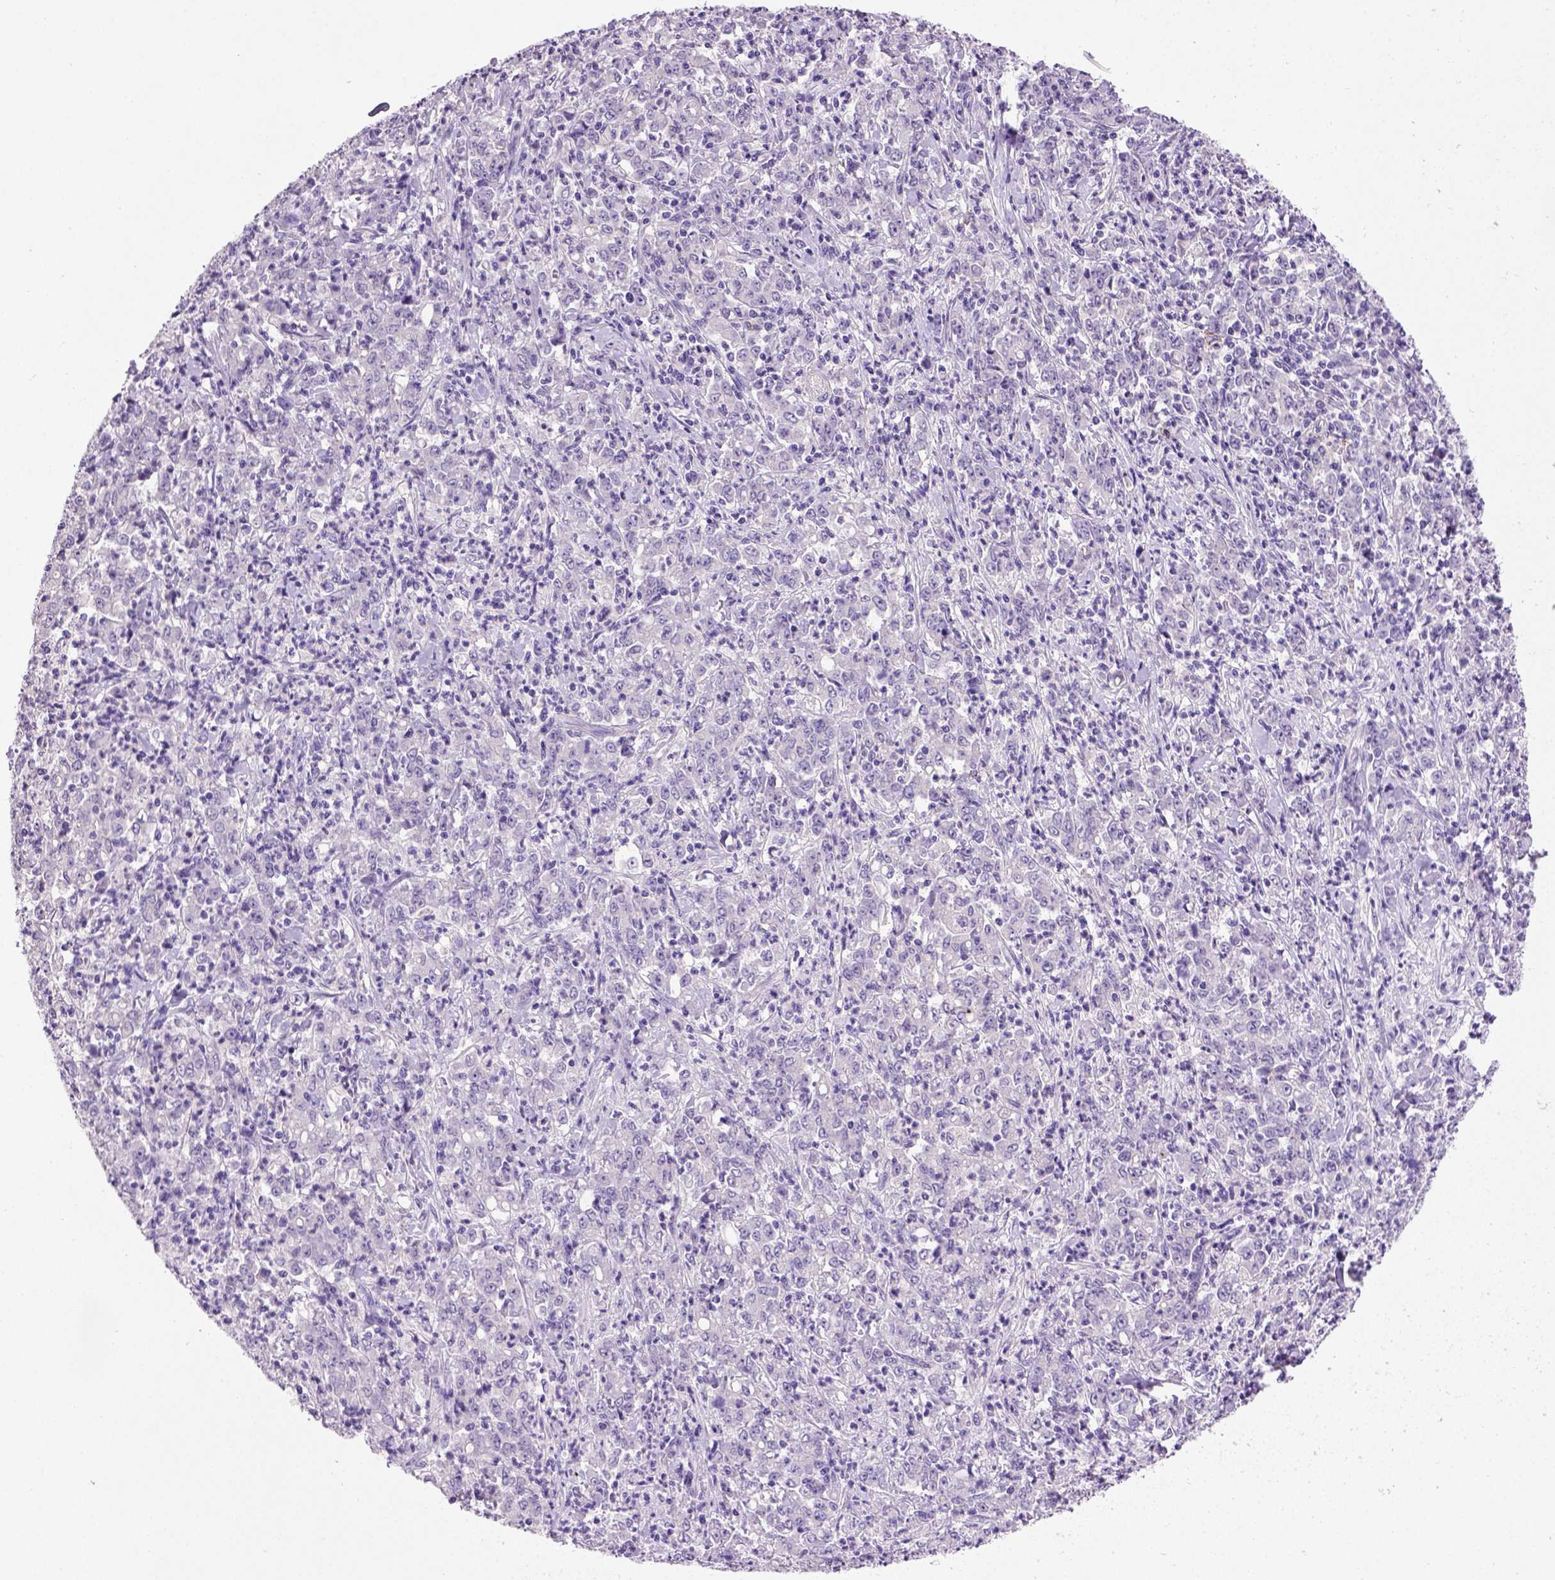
{"staining": {"intensity": "negative", "quantity": "none", "location": "none"}, "tissue": "stomach cancer", "cell_type": "Tumor cells", "image_type": "cancer", "snomed": [{"axis": "morphology", "description": "Adenocarcinoma, NOS"}, {"axis": "topography", "description": "Stomach, lower"}], "caption": "This is an IHC histopathology image of adenocarcinoma (stomach). There is no positivity in tumor cells.", "gene": "CDH1", "patient": {"sex": "female", "age": 71}}